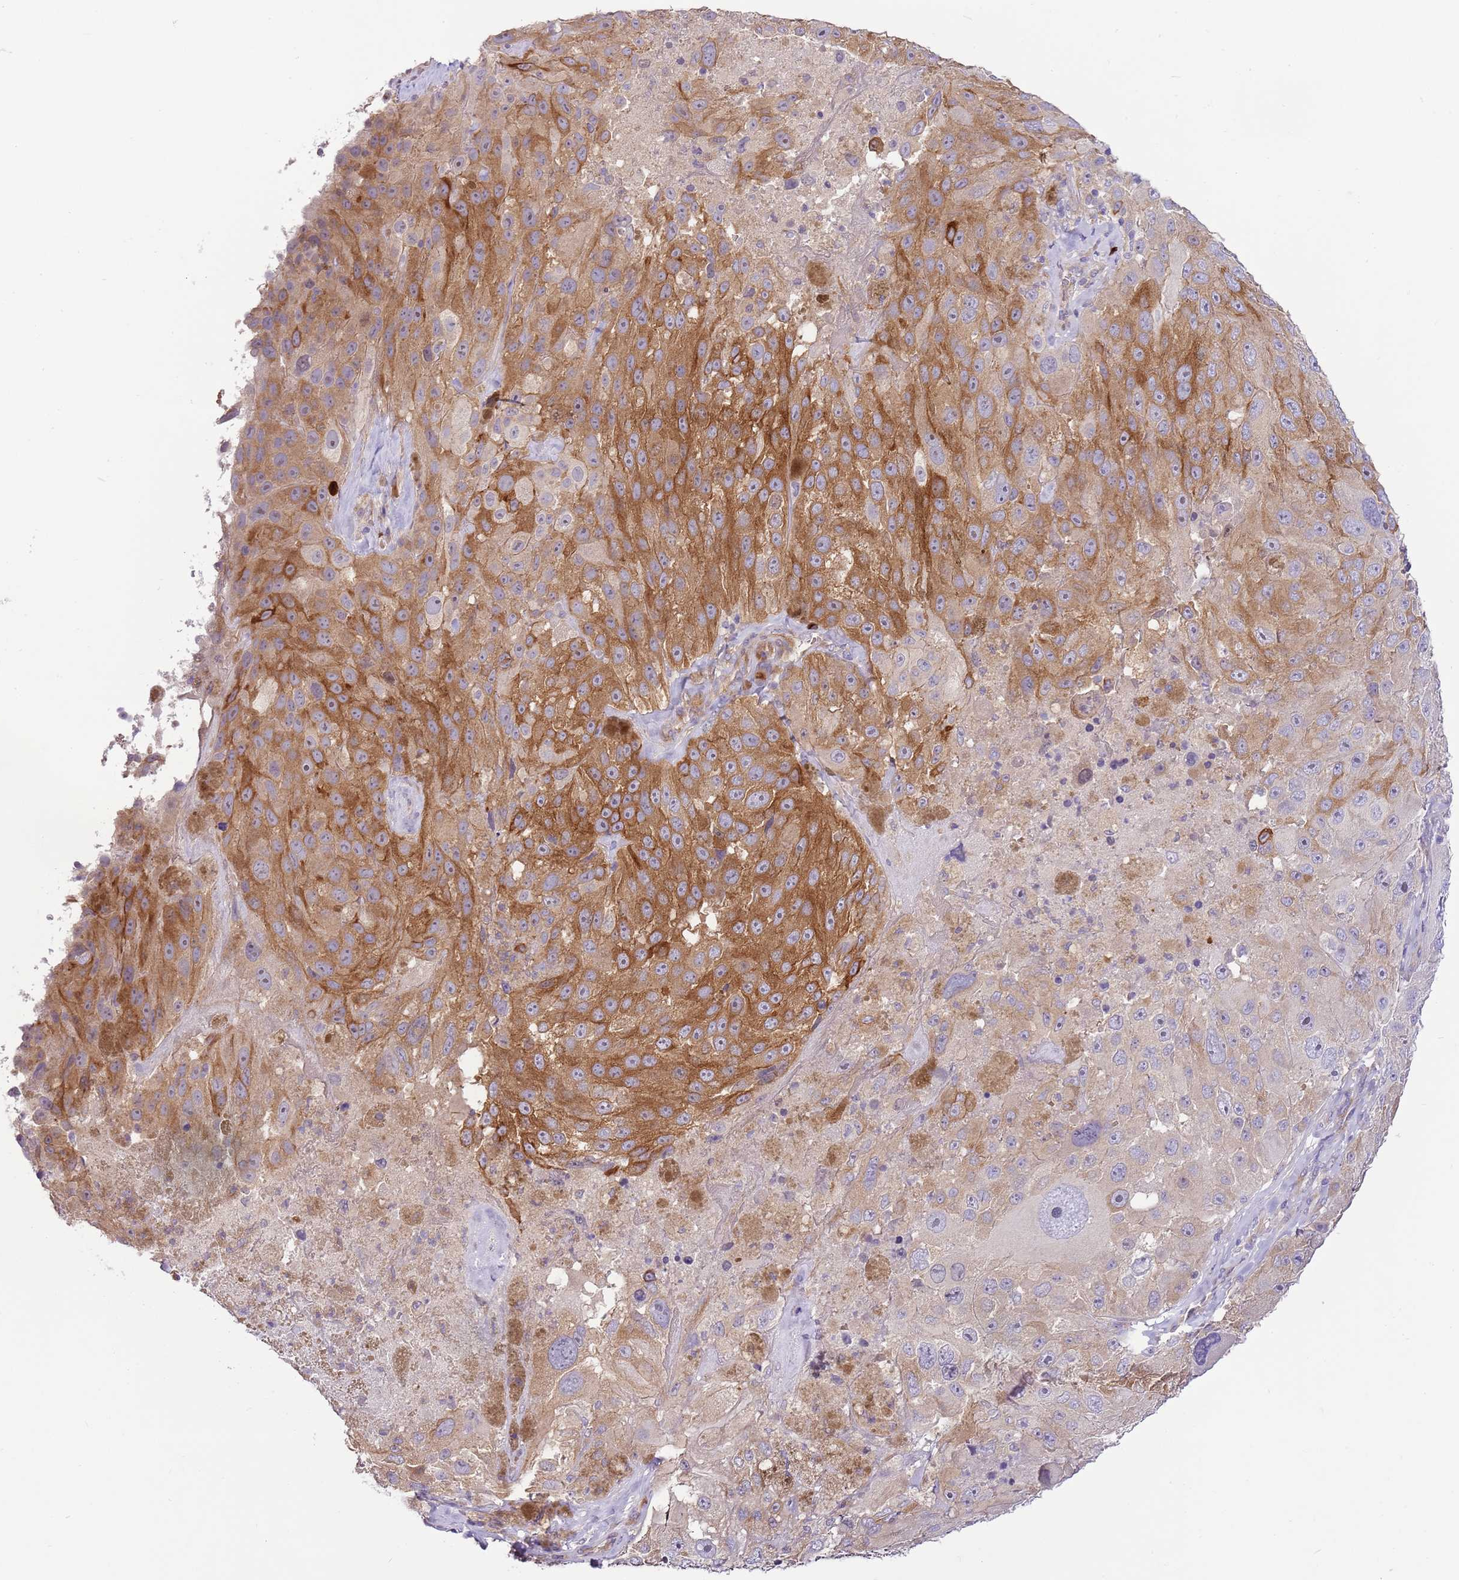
{"staining": {"intensity": "moderate", "quantity": "25%-75%", "location": "cytoplasmic/membranous"}, "tissue": "melanoma", "cell_type": "Tumor cells", "image_type": "cancer", "snomed": [{"axis": "morphology", "description": "Malignant melanoma, Metastatic site"}, {"axis": "topography", "description": "Lymph node"}], "caption": "Malignant melanoma (metastatic site) stained for a protein (brown) exhibits moderate cytoplasmic/membranous positive positivity in about 25%-75% of tumor cells.", "gene": "RFK", "patient": {"sex": "male", "age": 62}}